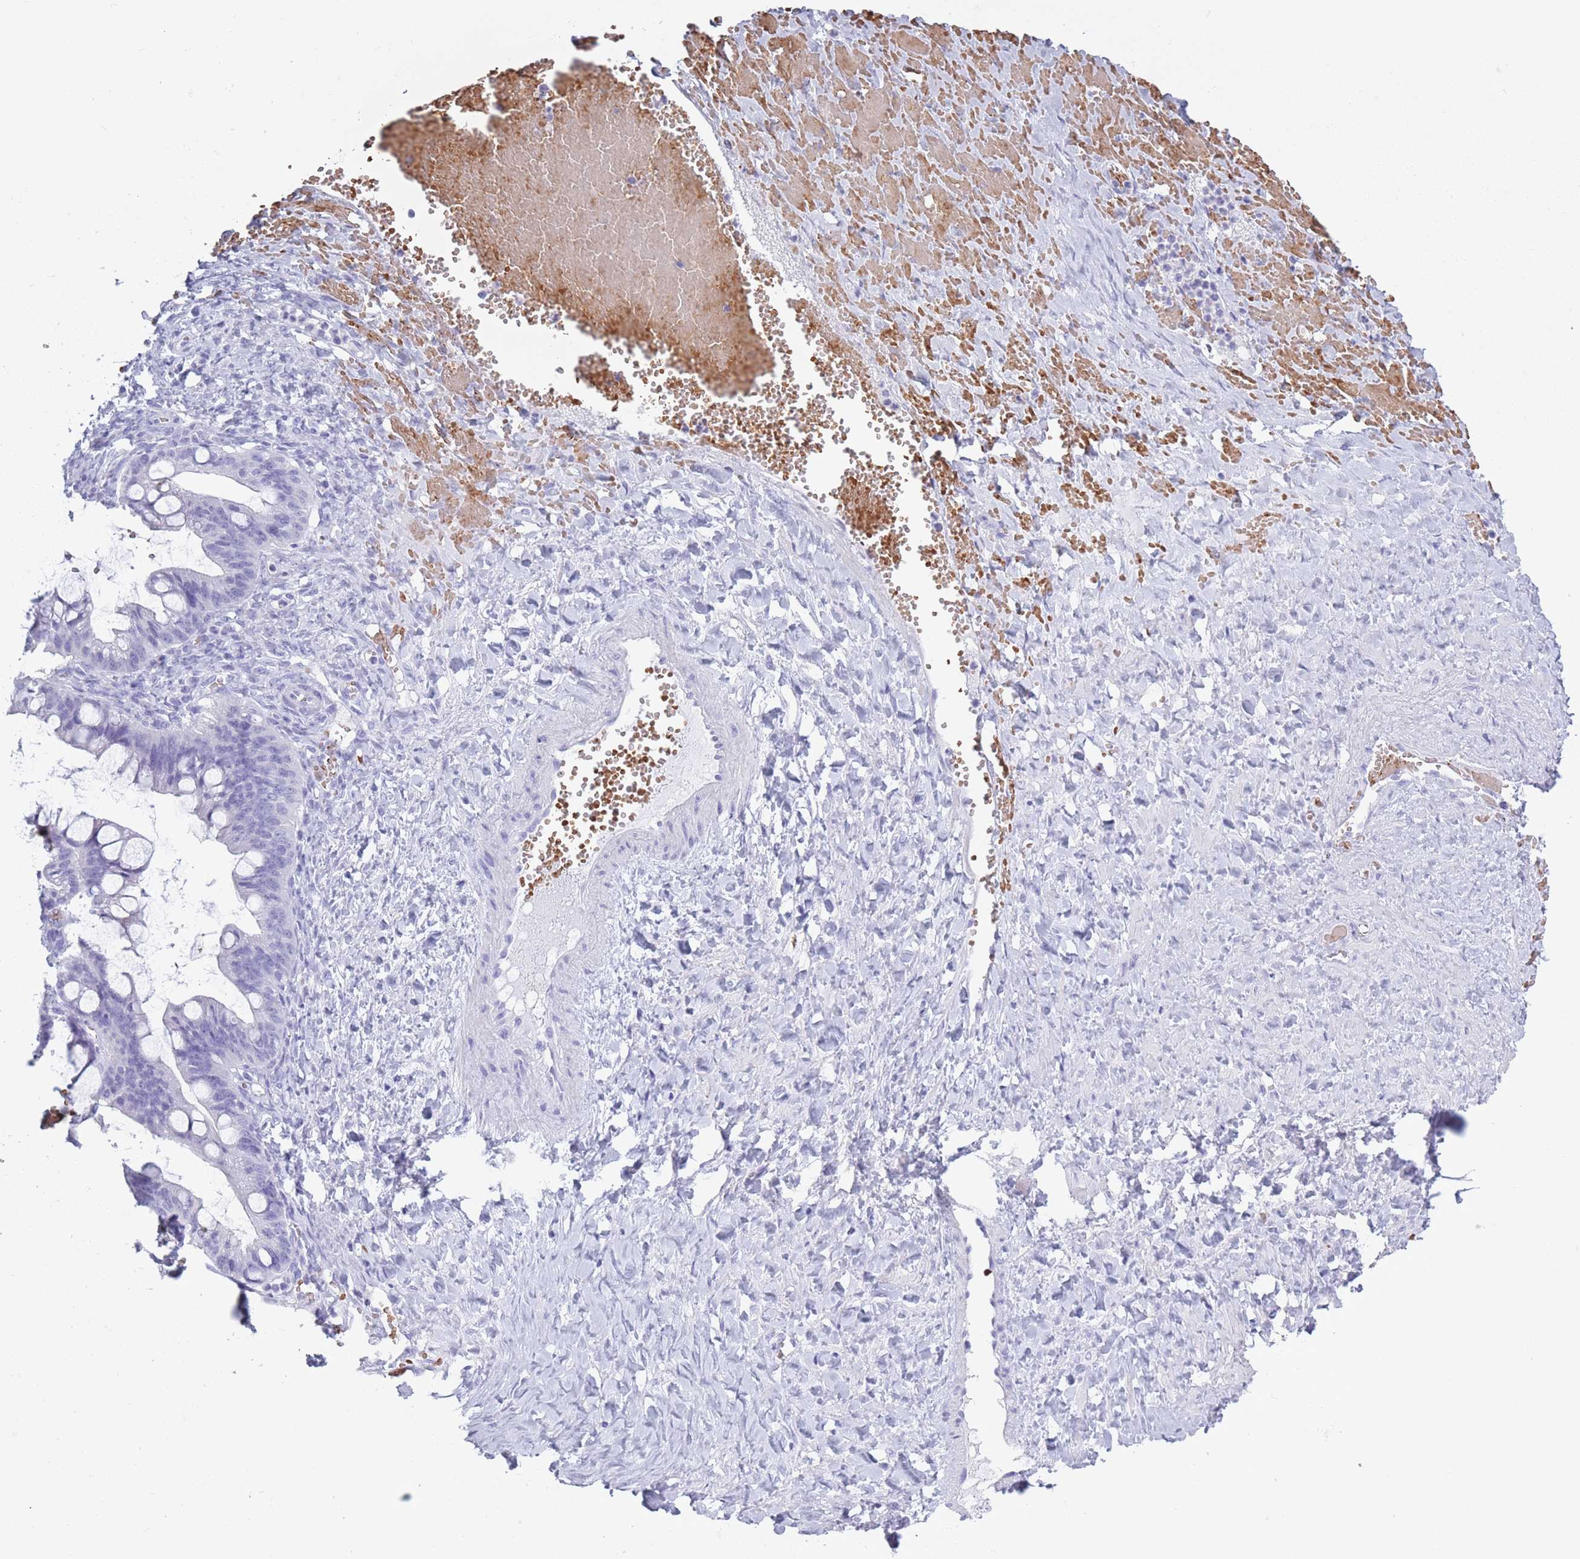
{"staining": {"intensity": "negative", "quantity": "none", "location": "none"}, "tissue": "ovarian cancer", "cell_type": "Tumor cells", "image_type": "cancer", "snomed": [{"axis": "morphology", "description": "Cystadenocarcinoma, mucinous, NOS"}, {"axis": "topography", "description": "Ovary"}], "caption": "This photomicrograph is of ovarian mucinous cystadenocarcinoma stained with immunohistochemistry to label a protein in brown with the nuclei are counter-stained blue. There is no staining in tumor cells. (DAB immunohistochemistry (IHC) with hematoxylin counter stain).", "gene": "OR7C1", "patient": {"sex": "female", "age": 73}}